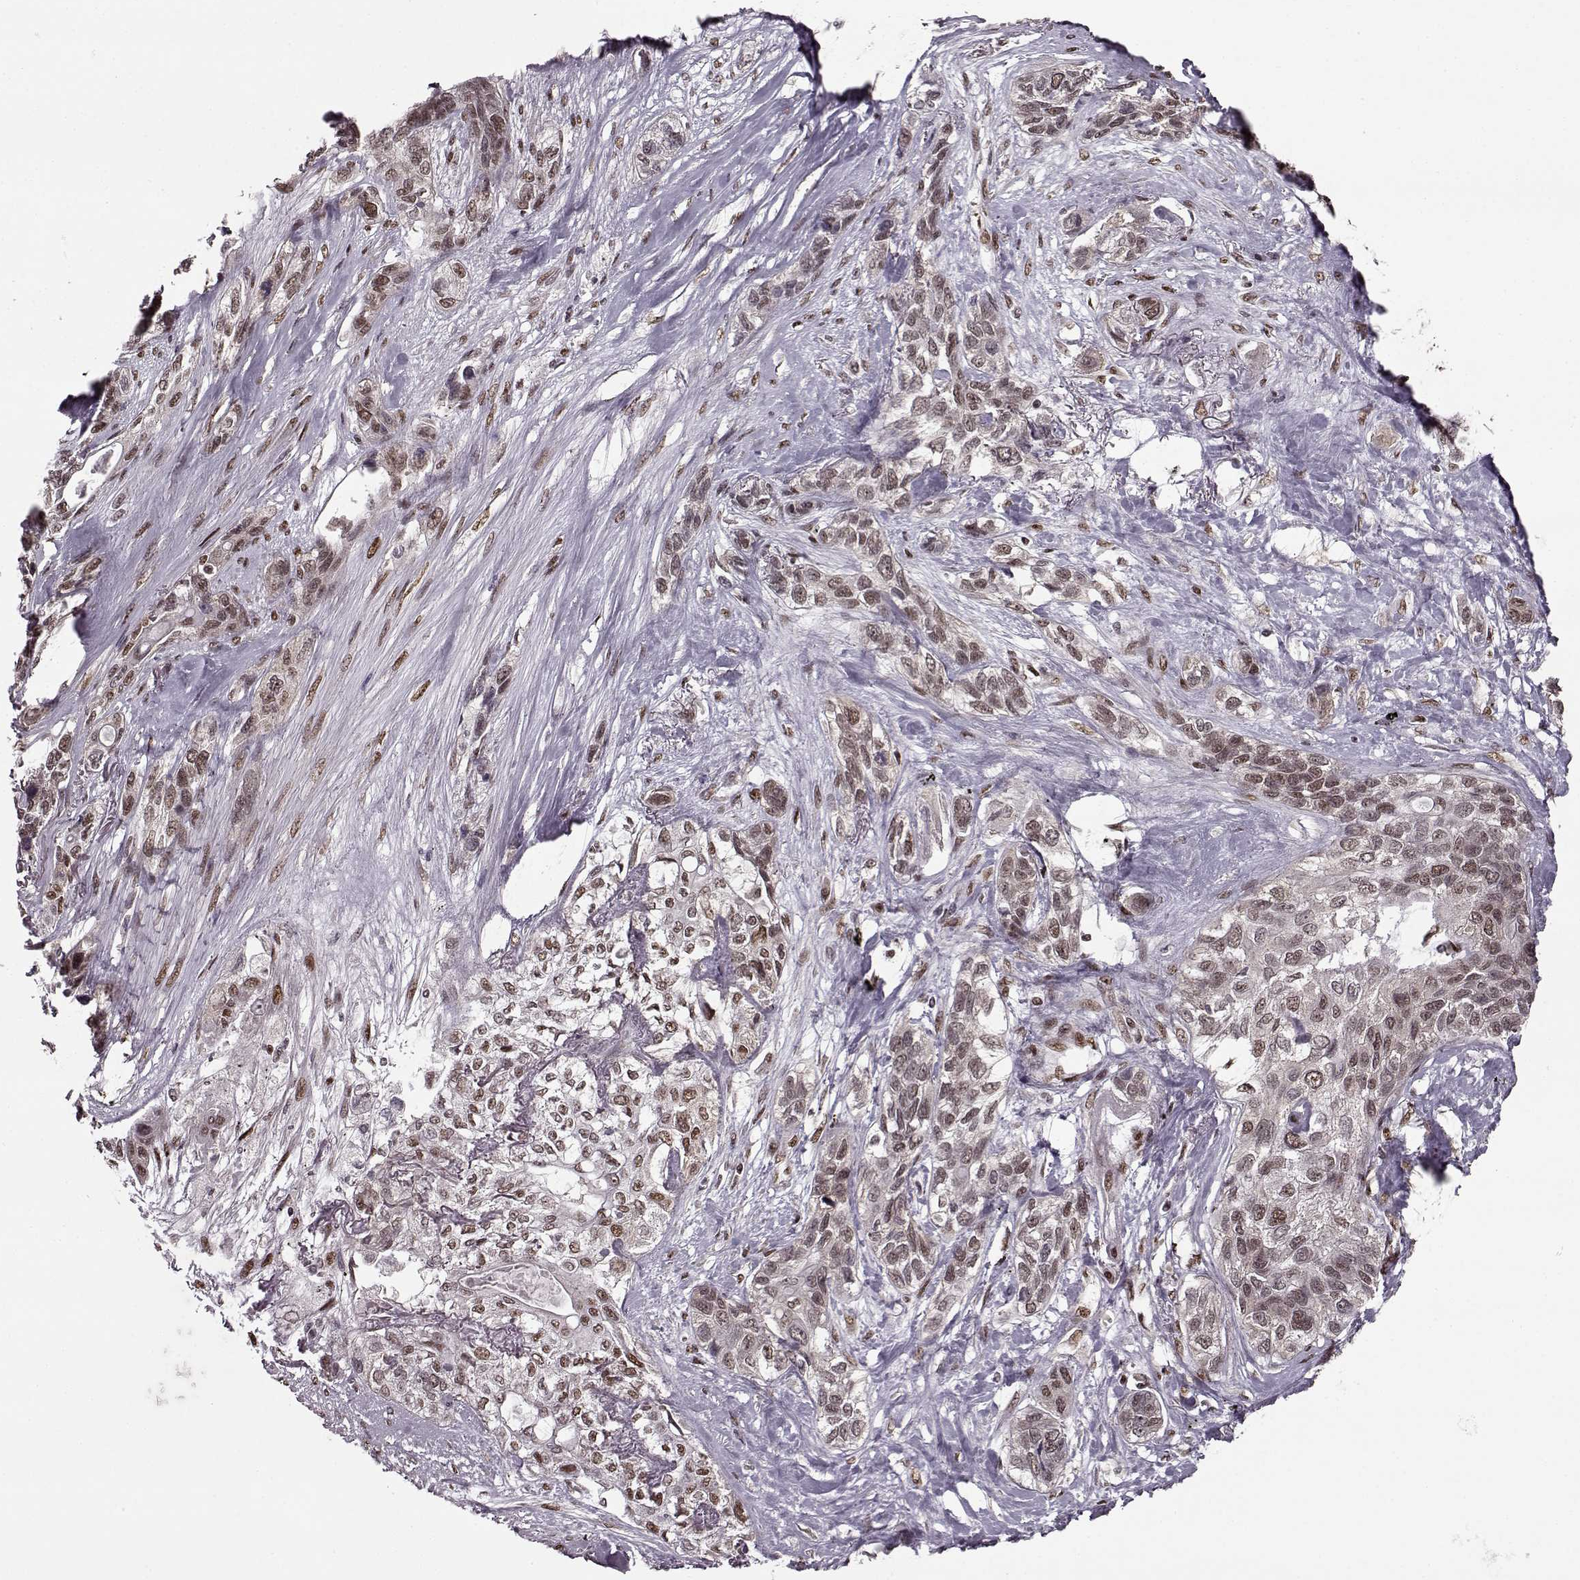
{"staining": {"intensity": "moderate", "quantity": "25%-75%", "location": "nuclear"}, "tissue": "lung cancer", "cell_type": "Tumor cells", "image_type": "cancer", "snomed": [{"axis": "morphology", "description": "Squamous cell carcinoma, NOS"}, {"axis": "topography", "description": "Lung"}], "caption": "Moderate nuclear expression is identified in approximately 25%-75% of tumor cells in lung squamous cell carcinoma.", "gene": "FTO", "patient": {"sex": "female", "age": 70}}